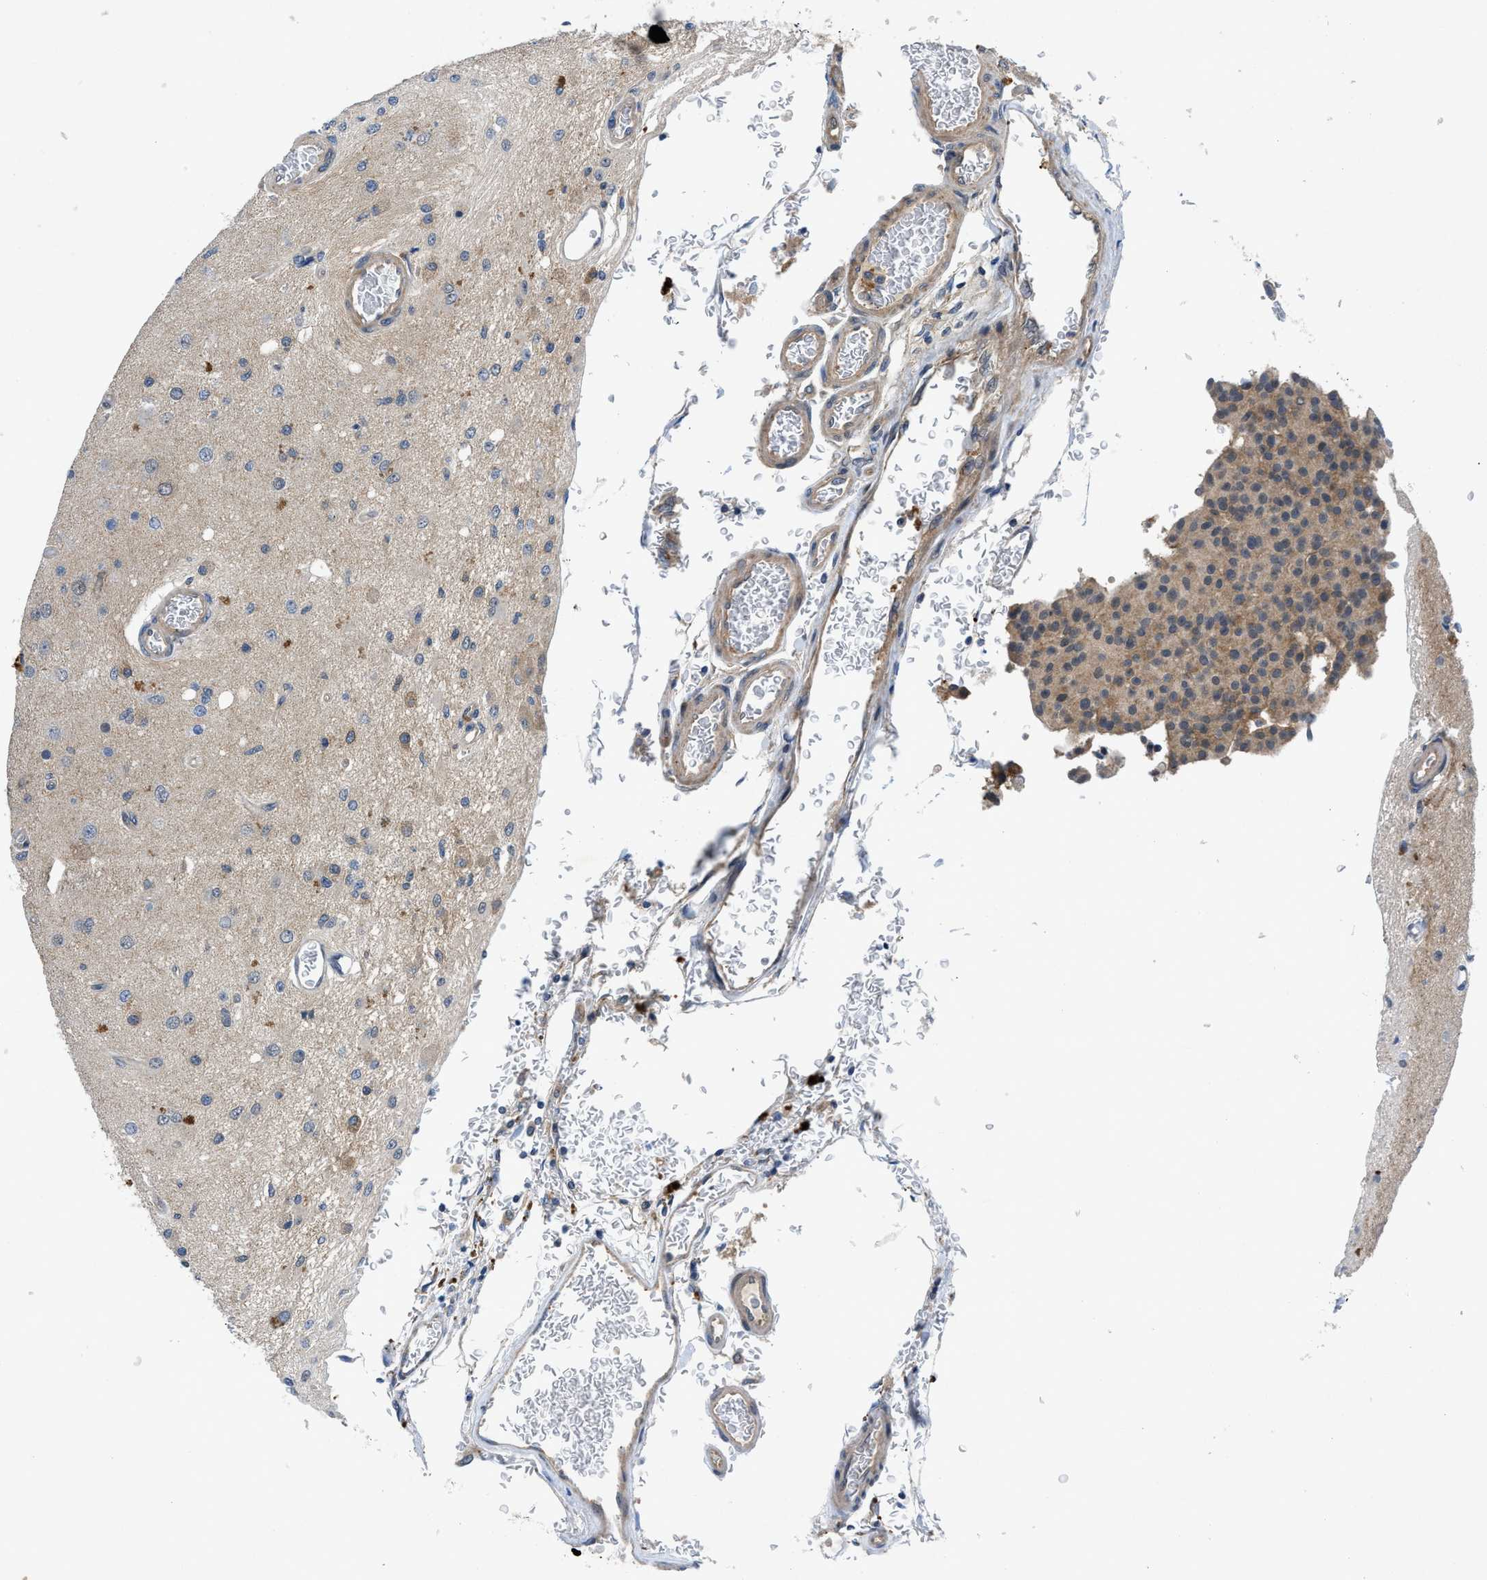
{"staining": {"intensity": "negative", "quantity": "none", "location": "none"}, "tissue": "glioma", "cell_type": "Tumor cells", "image_type": "cancer", "snomed": [{"axis": "morphology", "description": "Normal tissue, NOS"}, {"axis": "morphology", "description": "Glioma, malignant, High grade"}, {"axis": "topography", "description": "Cerebral cortex"}], "caption": "An image of high-grade glioma (malignant) stained for a protein exhibits no brown staining in tumor cells.", "gene": "PANX1", "patient": {"sex": "male", "age": 77}}